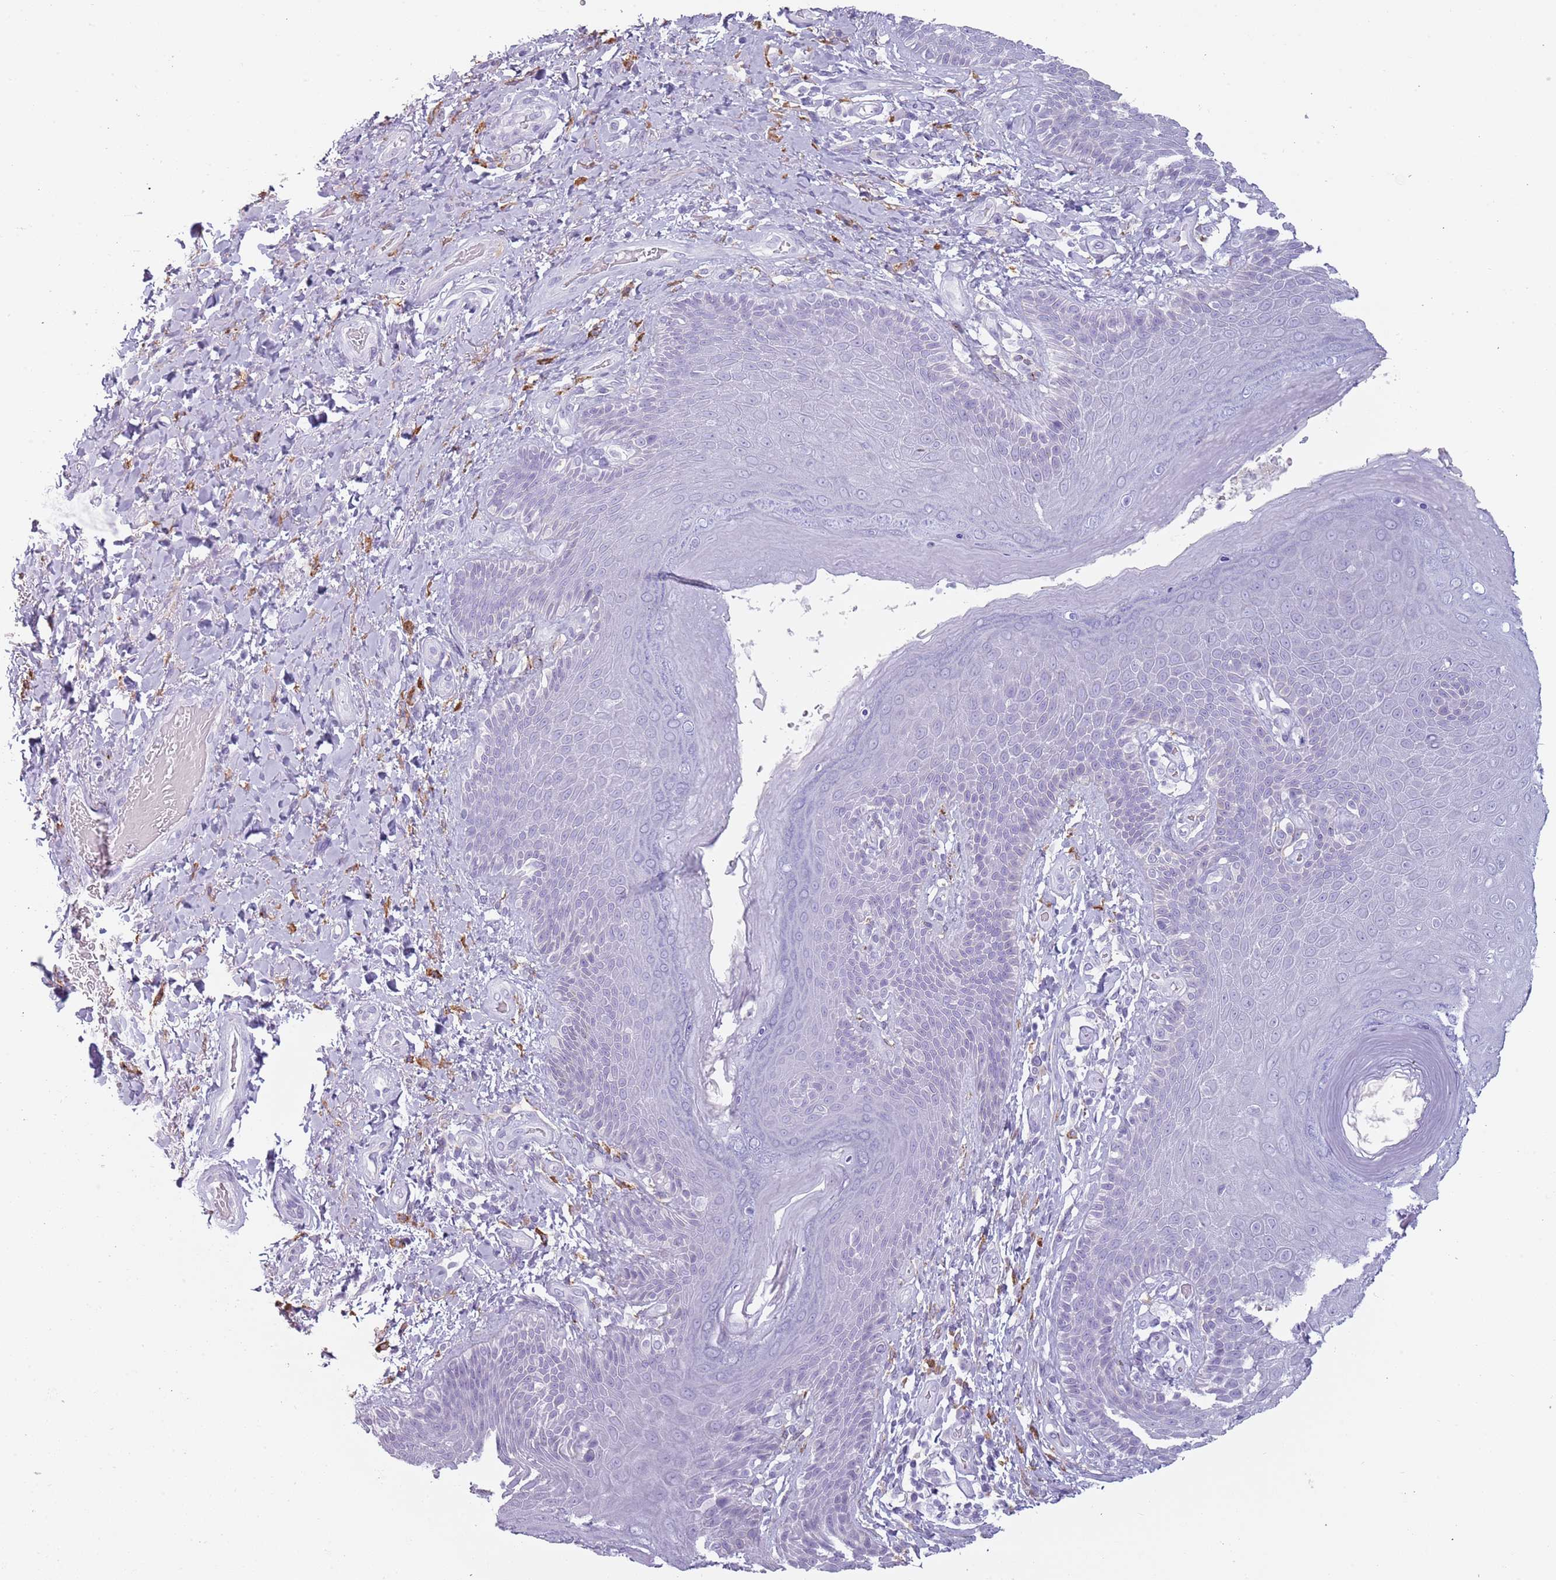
{"staining": {"intensity": "negative", "quantity": "none", "location": "none"}, "tissue": "skin", "cell_type": "Epidermal cells", "image_type": "normal", "snomed": [{"axis": "morphology", "description": "Normal tissue, NOS"}, {"axis": "topography", "description": "Anal"}], "caption": "This is an immunohistochemistry (IHC) histopathology image of normal human skin. There is no expression in epidermal cells.", "gene": "COLEC12", "patient": {"sex": "female", "age": 89}}